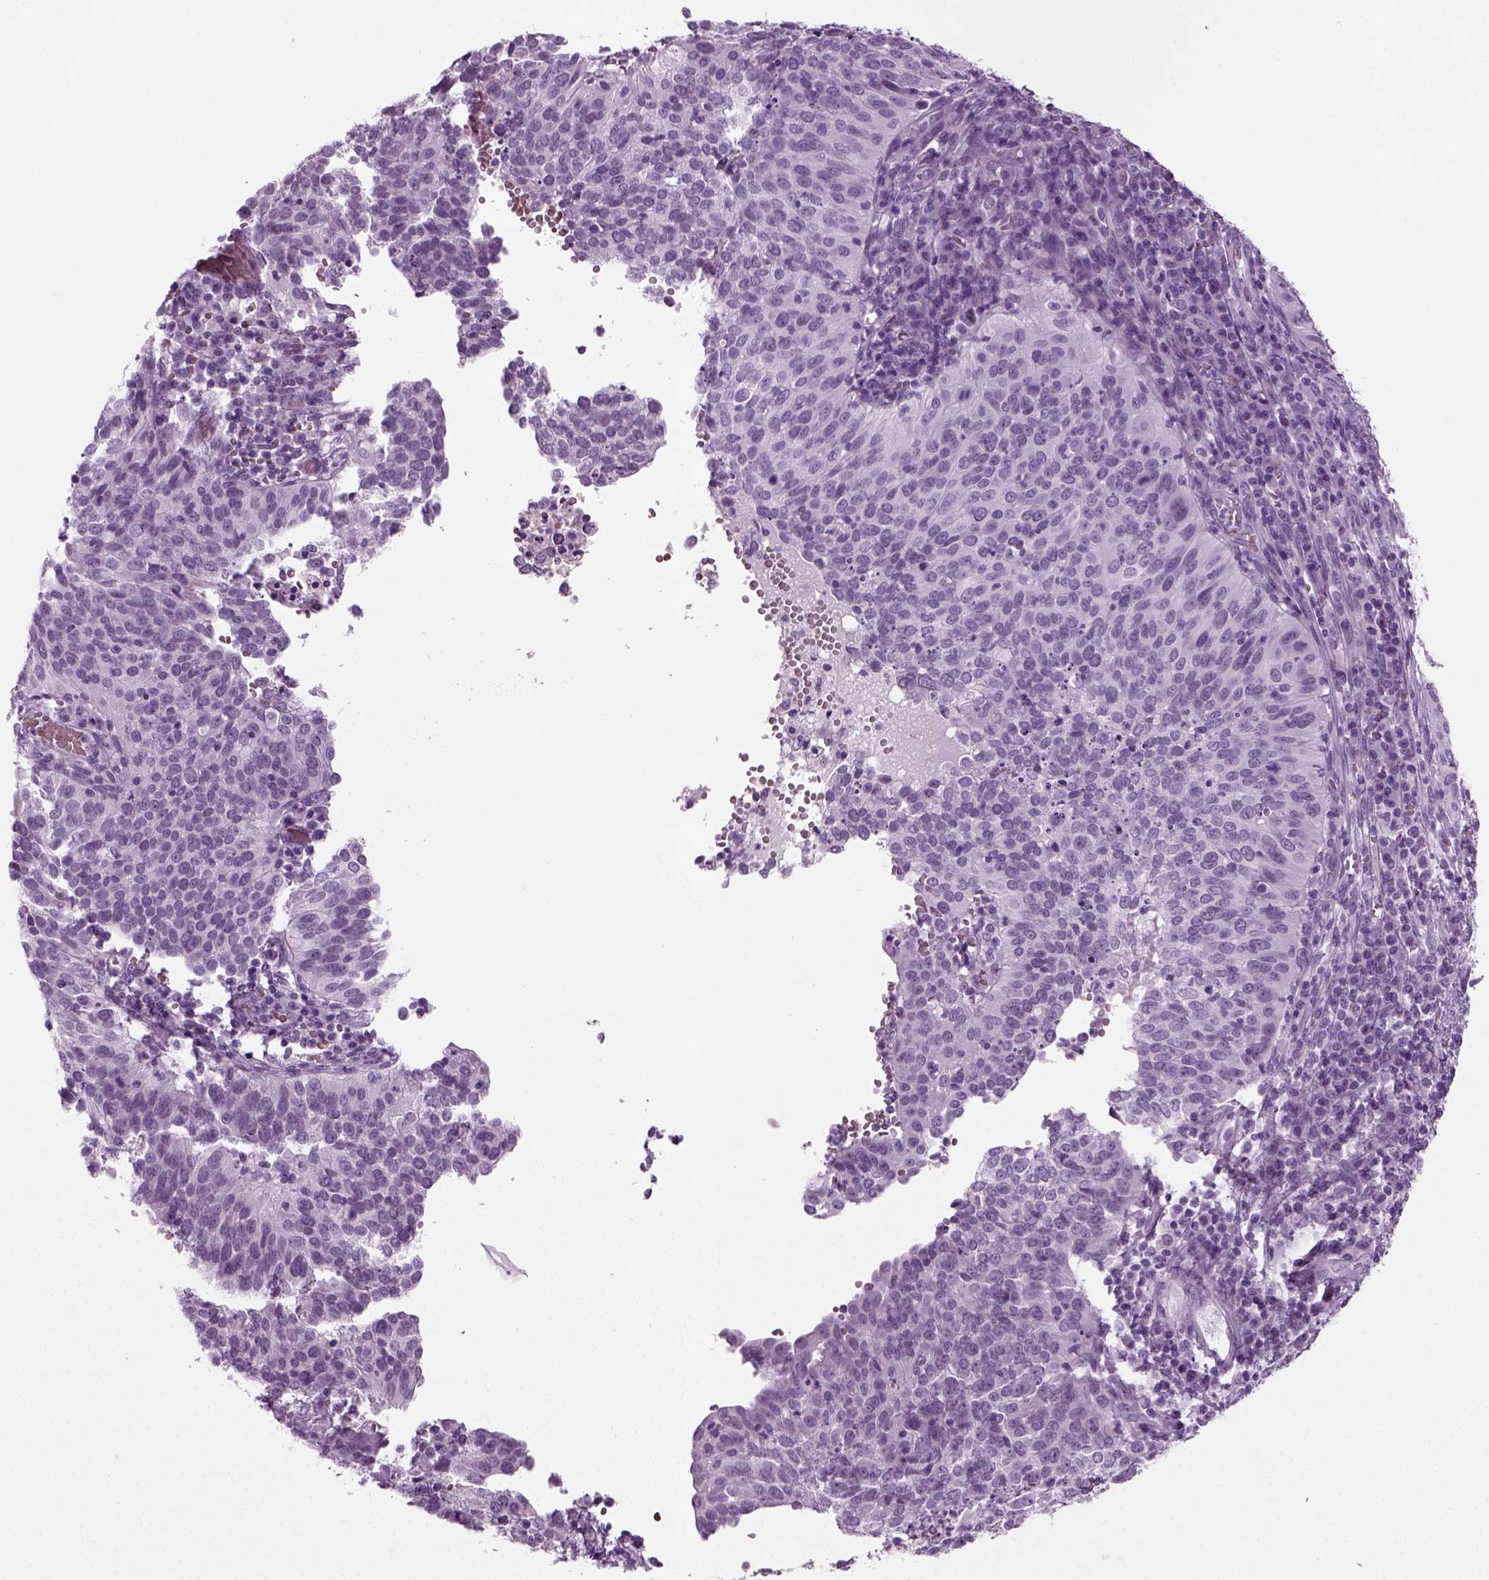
{"staining": {"intensity": "negative", "quantity": "none", "location": "none"}, "tissue": "cervical cancer", "cell_type": "Tumor cells", "image_type": "cancer", "snomed": [{"axis": "morphology", "description": "Squamous cell carcinoma, NOS"}, {"axis": "topography", "description": "Cervix"}], "caption": "Immunohistochemistry photomicrograph of squamous cell carcinoma (cervical) stained for a protein (brown), which reveals no positivity in tumor cells.", "gene": "ZC2HC1C", "patient": {"sex": "female", "age": 39}}